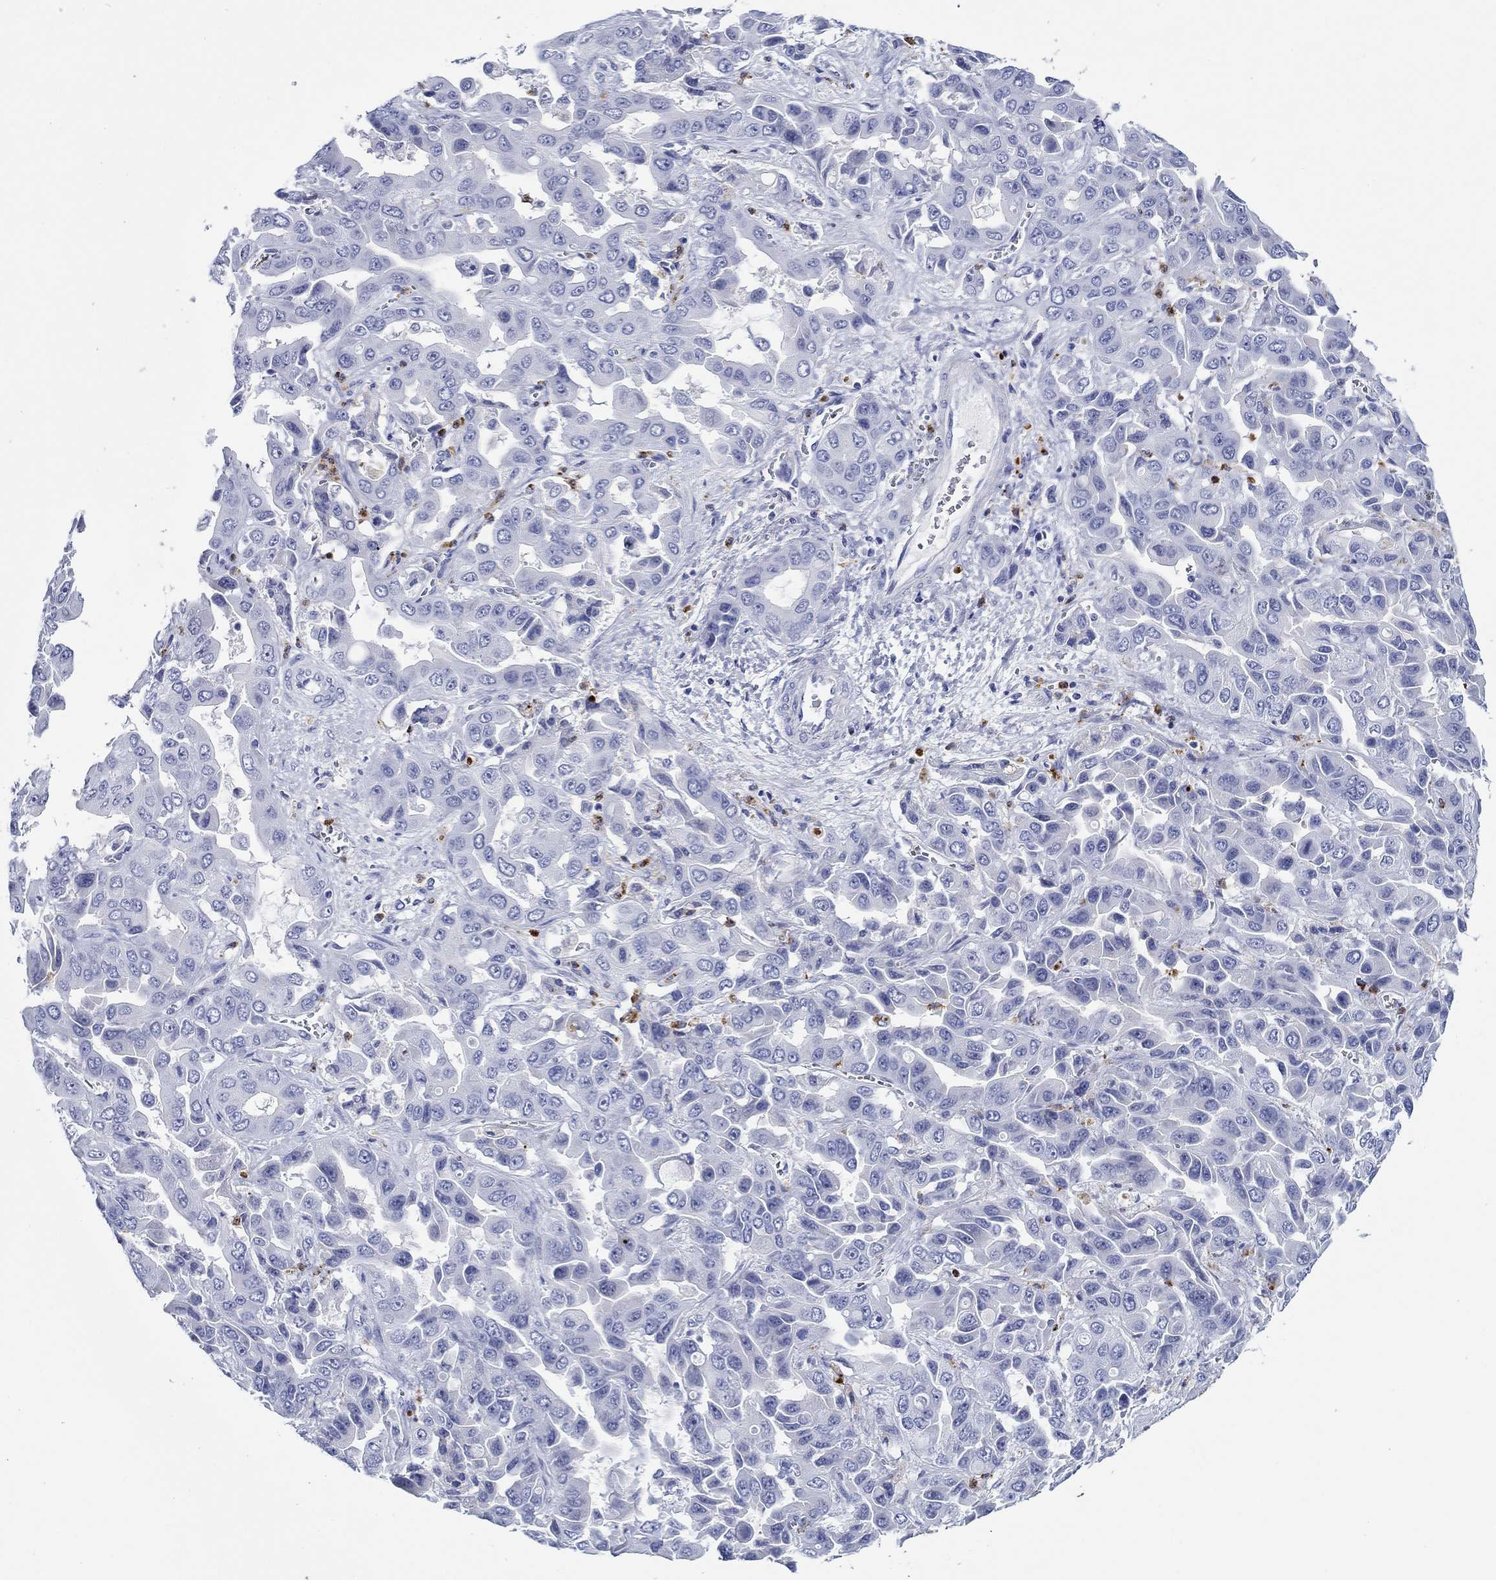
{"staining": {"intensity": "negative", "quantity": "none", "location": "none"}, "tissue": "liver cancer", "cell_type": "Tumor cells", "image_type": "cancer", "snomed": [{"axis": "morphology", "description": "Cholangiocarcinoma"}, {"axis": "topography", "description": "Liver"}], "caption": "High power microscopy photomicrograph of an immunohistochemistry (IHC) photomicrograph of cholangiocarcinoma (liver), revealing no significant expression in tumor cells.", "gene": "EPX", "patient": {"sex": "female", "age": 52}}